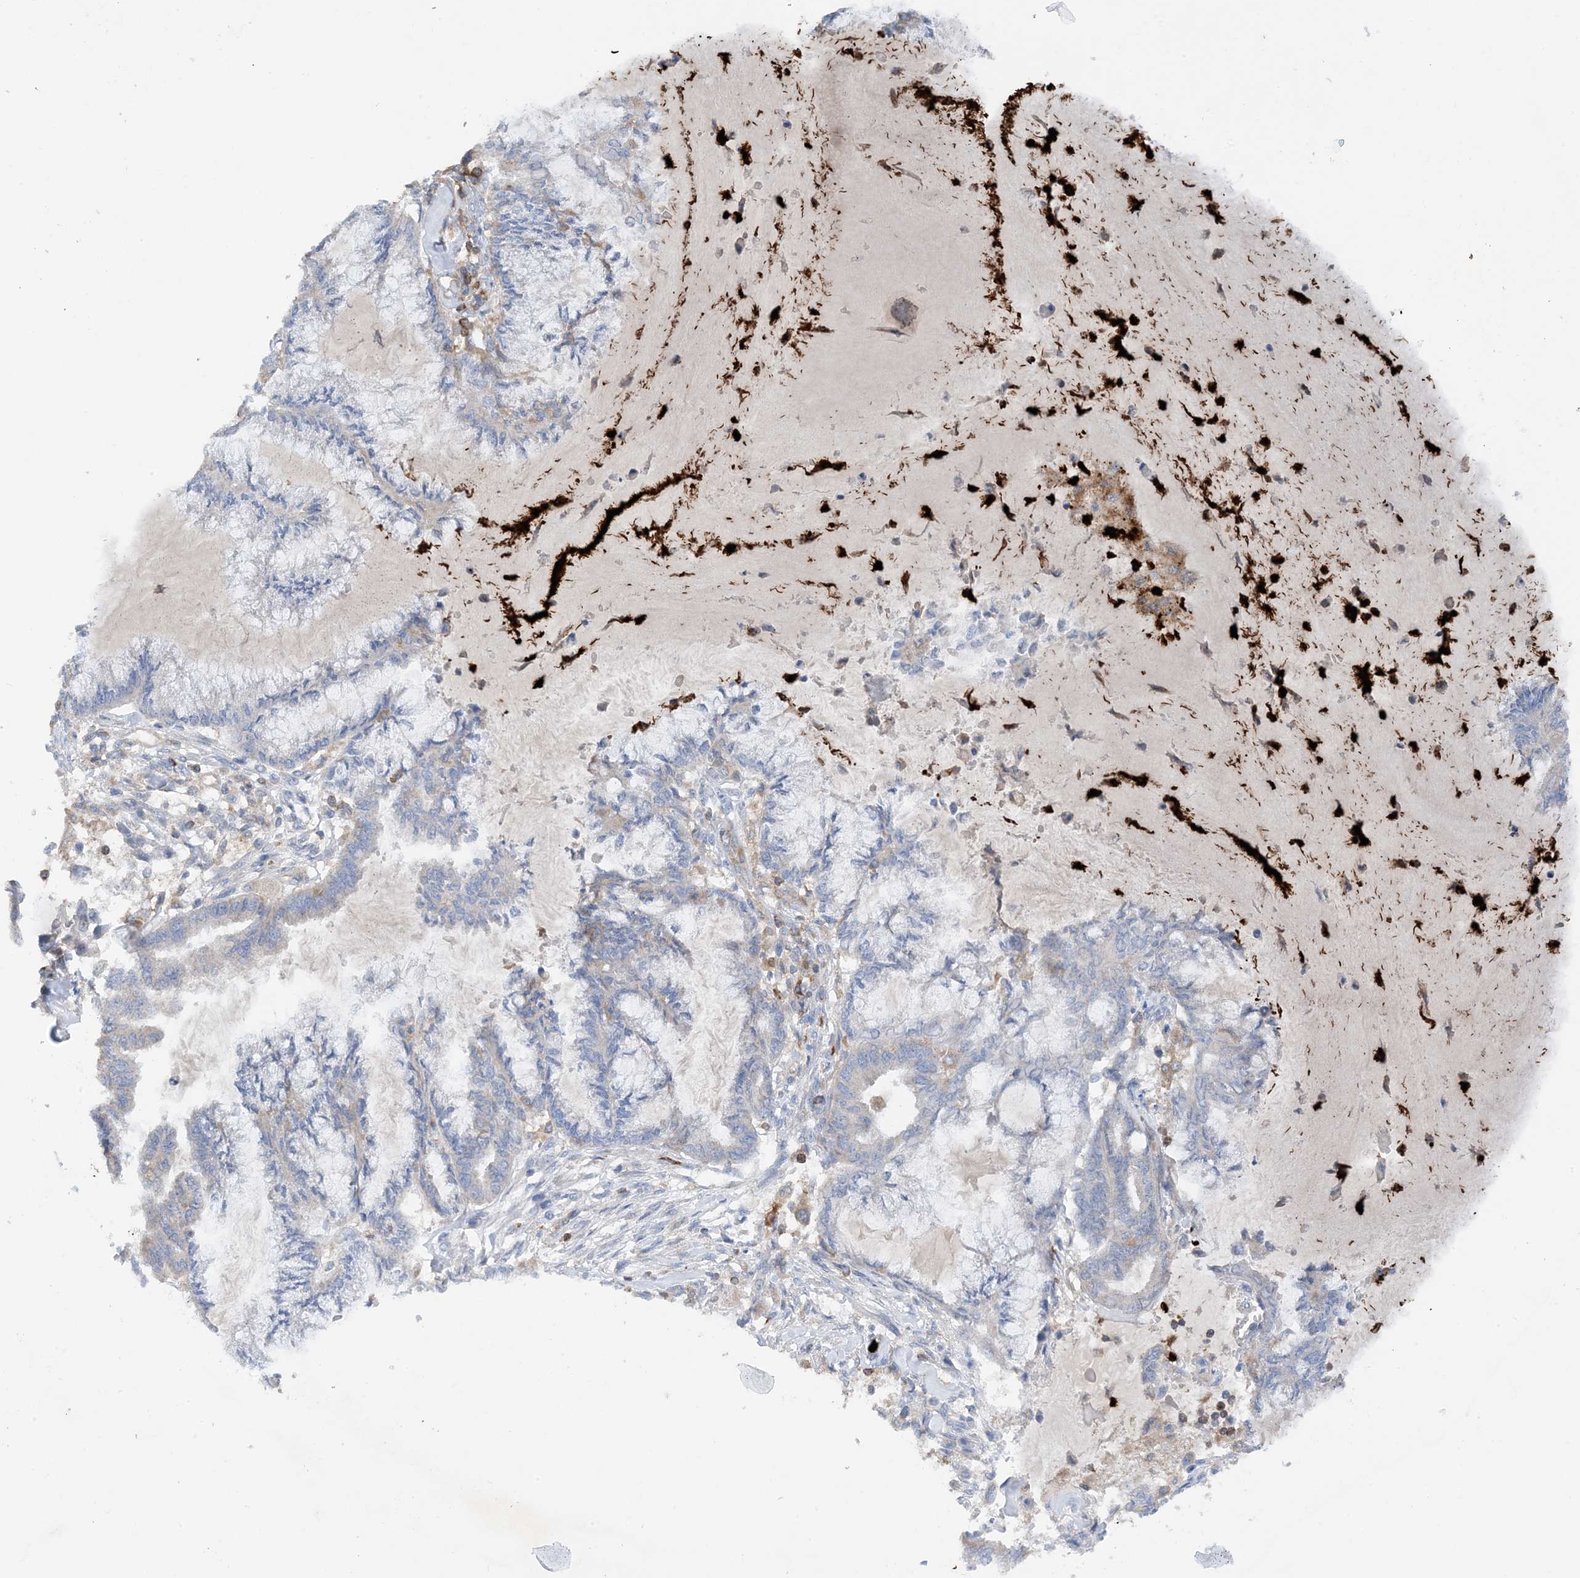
{"staining": {"intensity": "negative", "quantity": "none", "location": "none"}, "tissue": "endometrial cancer", "cell_type": "Tumor cells", "image_type": "cancer", "snomed": [{"axis": "morphology", "description": "Adenocarcinoma, NOS"}, {"axis": "topography", "description": "Endometrium"}], "caption": "There is no significant expression in tumor cells of endometrial adenocarcinoma.", "gene": "PHACTR2", "patient": {"sex": "female", "age": 86}}